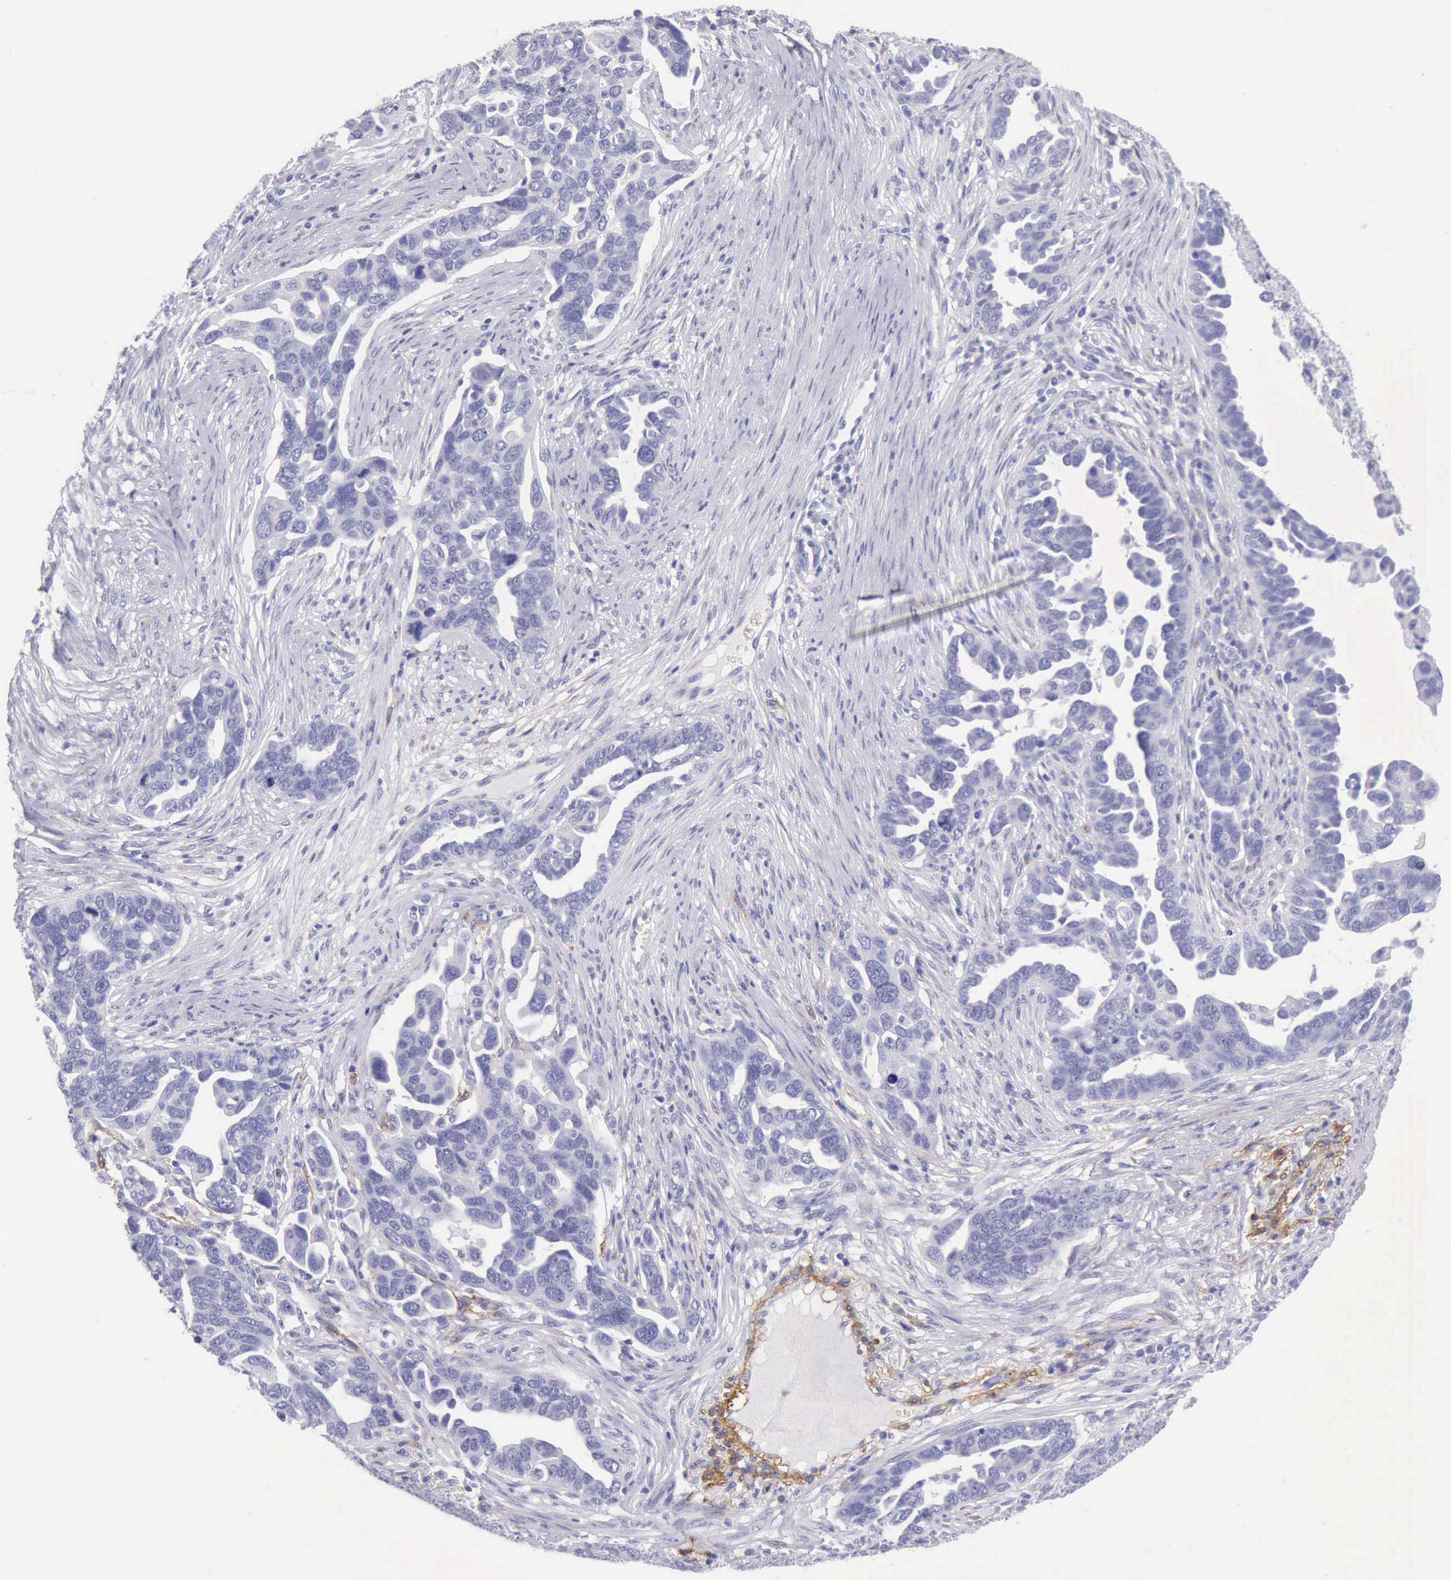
{"staining": {"intensity": "negative", "quantity": "none", "location": "none"}, "tissue": "ovarian cancer", "cell_type": "Tumor cells", "image_type": "cancer", "snomed": [{"axis": "morphology", "description": "Cystadenocarcinoma, serous, NOS"}, {"axis": "topography", "description": "Ovary"}], "caption": "Tumor cells show no significant protein expression in ovarian cancer. The staining was performed using DAB (3,3'-diaminobenzidine) to visualize the protein expression in brown, while the nuclei were stained in blue with hematoxylin (Magnification: 20x).", "gene": "AOC3", "patient": {"sex": "female", "age": 54}}